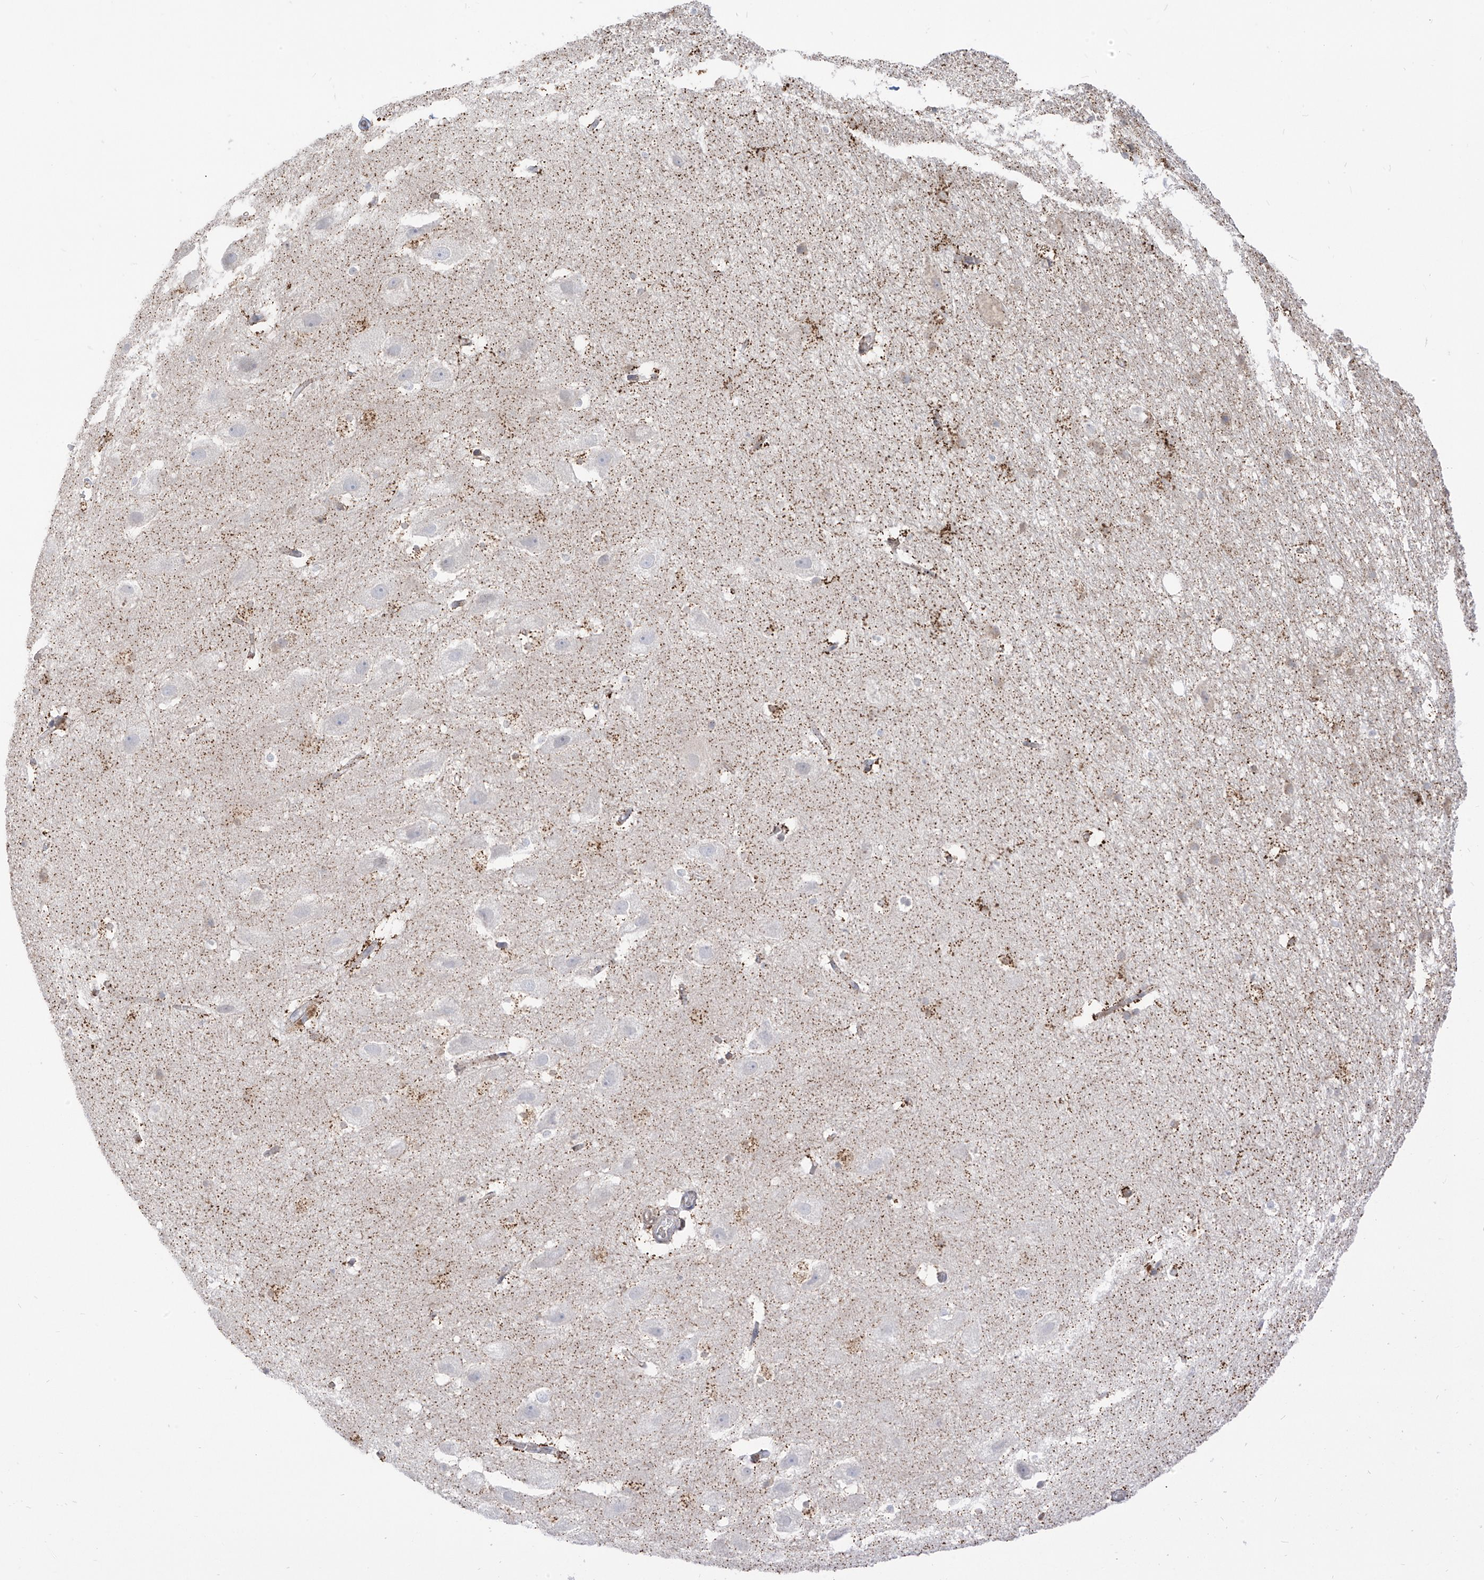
{"staining": {"intensity": "moderate", "quantity": "<25%", "location": "cytoplasmic/membranous"}, "tissue": "hippocampus", "cell_type": "Glial cells", "image_type": "normal", "snomed": [{"axis": "morphology", "description": "Normal tissue, NOS"}, {"axis": "topography", "description": "Hippocampus"}], "caption": "An immunohistochemistry histopathology image of normal tissue is shown. Protein staining in brown shows moderate cytoplasmic/membranous positivity in hippocampus within glial cells.", "gene": "ARHGEF40", "patient": {"sex": "female", "age": 52}}